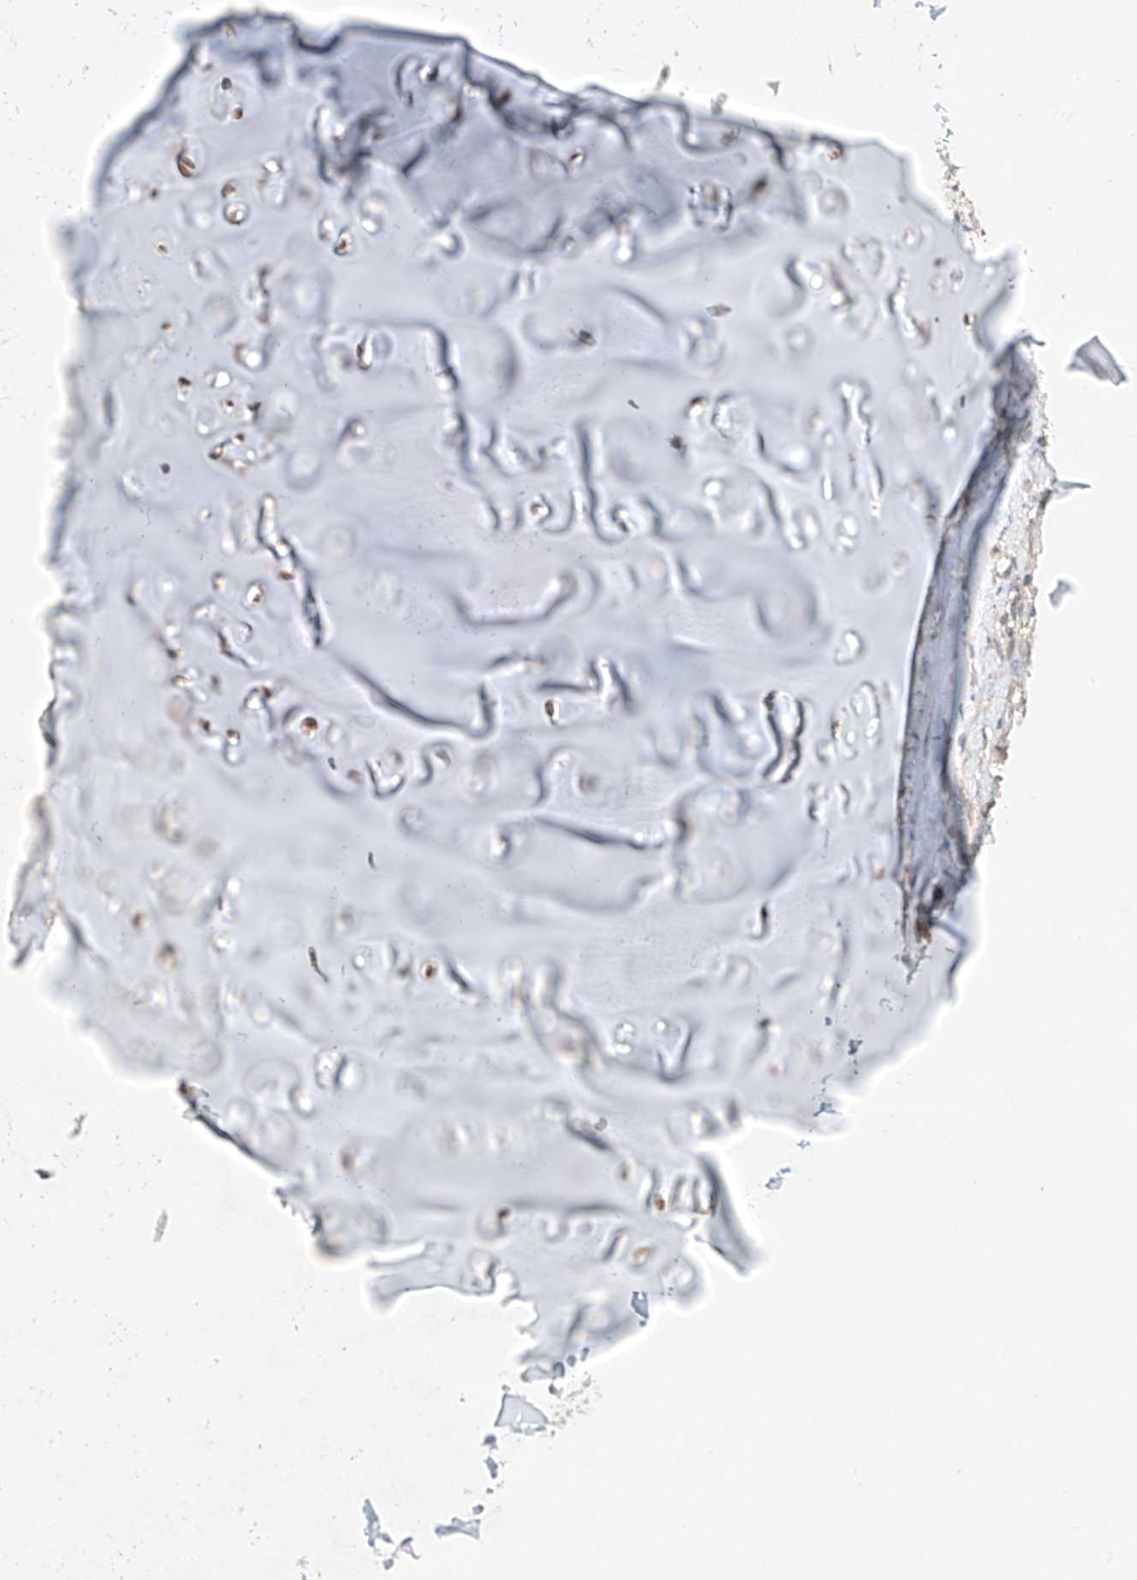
{"staining": {"intensity": "weak", "quantity": "25%-75%", "location": "cytoplasmic/membranous"}, "tissue": "adipose tissue", "cell_type": "Adipocytes", "image_type": "normal", "snomed": [{"axis": "morphology", "description": "Normal tissue, NOS"}, {"axis": "morphology", "description": "Basal cell carcinoma"}, {"axis": "topography", "description": "Cartilage tissue"}, {"axis": "topography", "description": "Nasopharynx"}, {"axis": "topography", "description": "Oral tissue"}], "caption": "DAB (3,3'-diaminobenzidine) immunohistochemical staining of normal human adipose tissue displays weak cytoplasmic/membranous protein expression in about 25%-75% of adipocytes. (DAB IHC, brown staining for protein, blue staining for nuclei).", "gene": "APIP", "patient": {"sex": "female", "age": 77}}